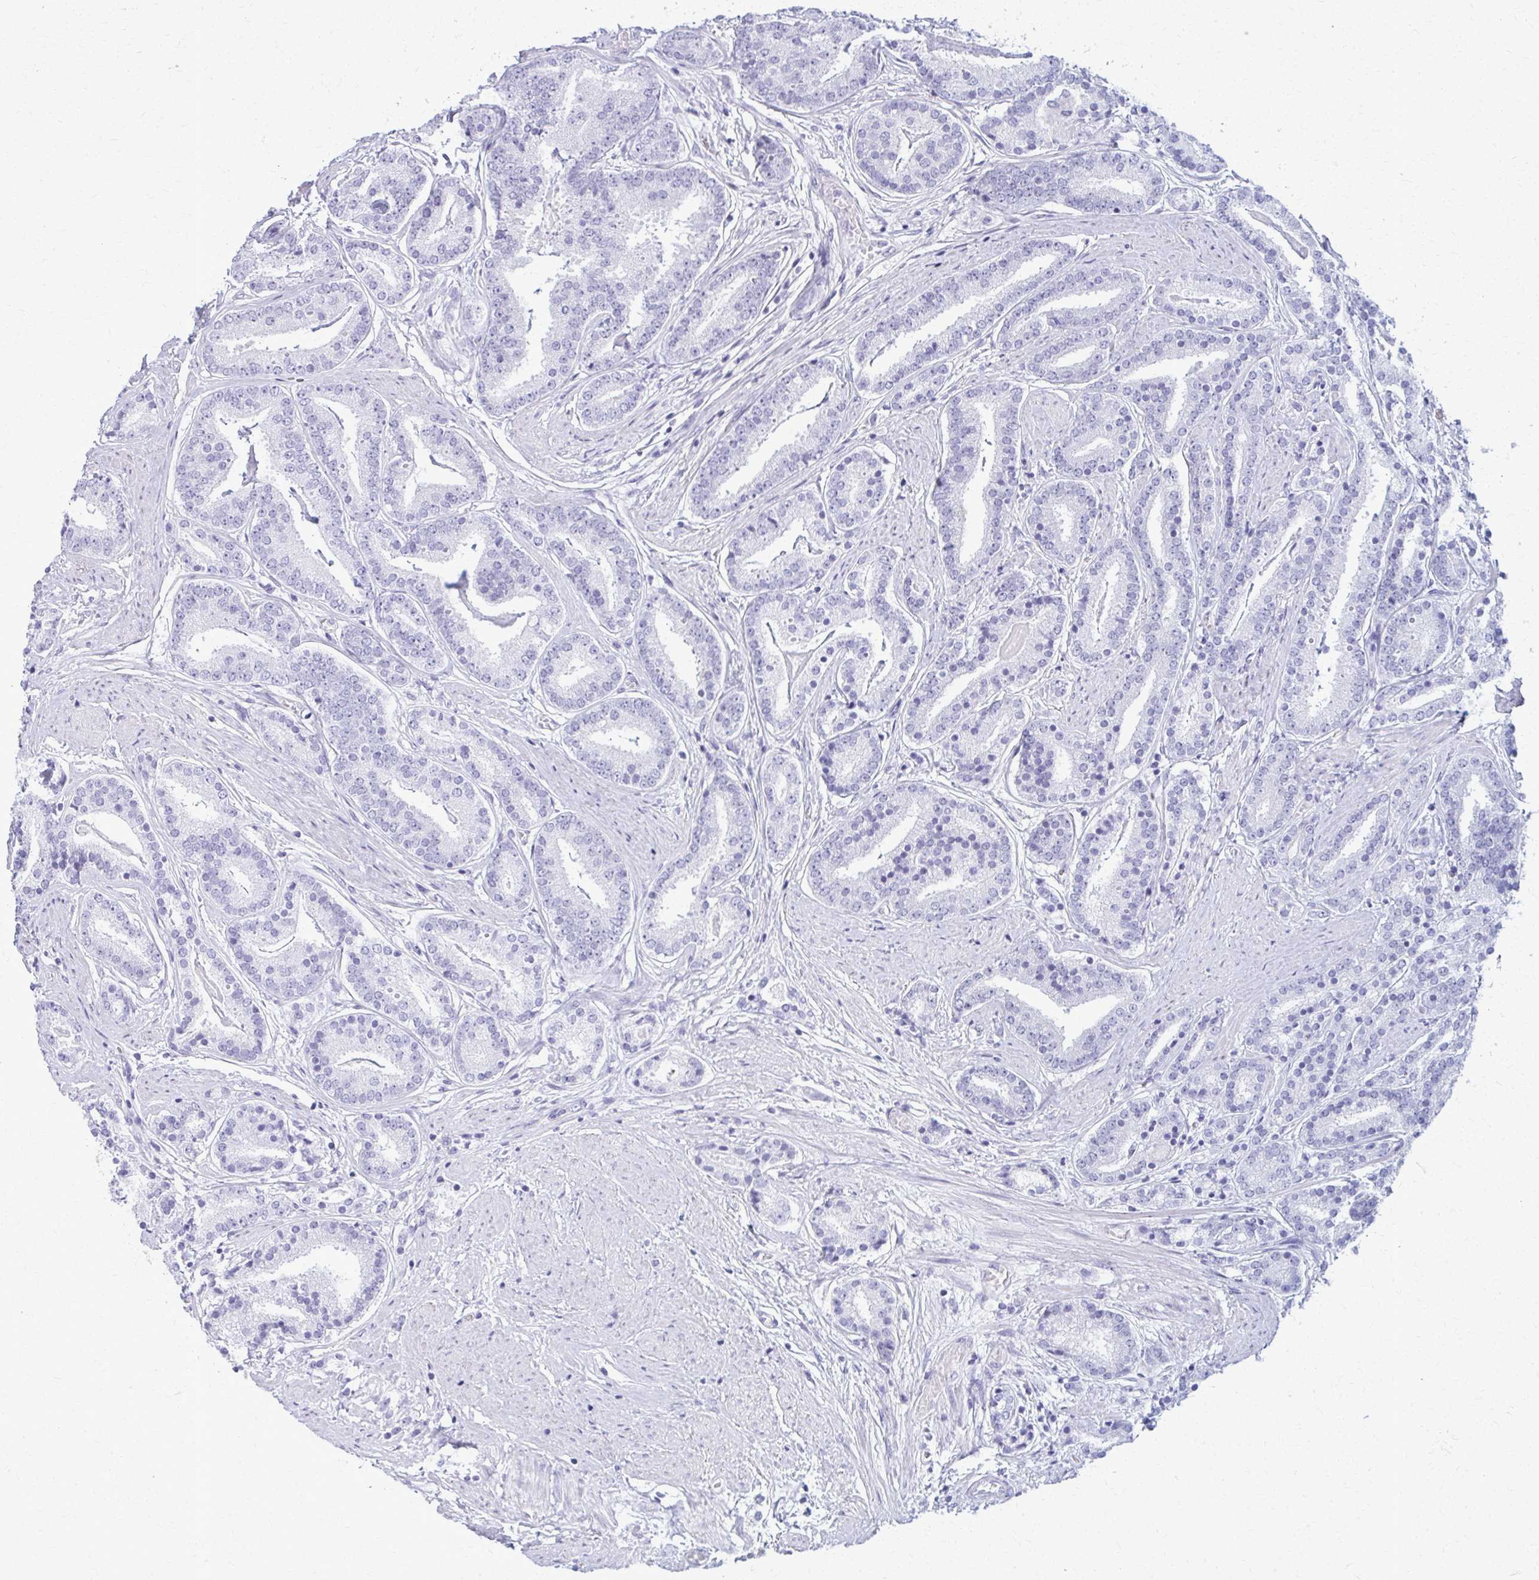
{"staining": {"intensity": "negative", "quantity": "none", "location": "none"}, "tissue": "prostate cancer", "cell_type": "Tumor cells", "image_type": "cancer", "snomed": [{"axis": "morphology", "description": "Adenocarcinoma, High grade"}, {"axis": "topography", "description": "Prostate"}], "caption": "An image of human prostate adenocarcinoma (high-grade) is negative for staining in tumor cells.", "gene": "ACSM2B", "patient": {"sex": "male", "age": 63}}